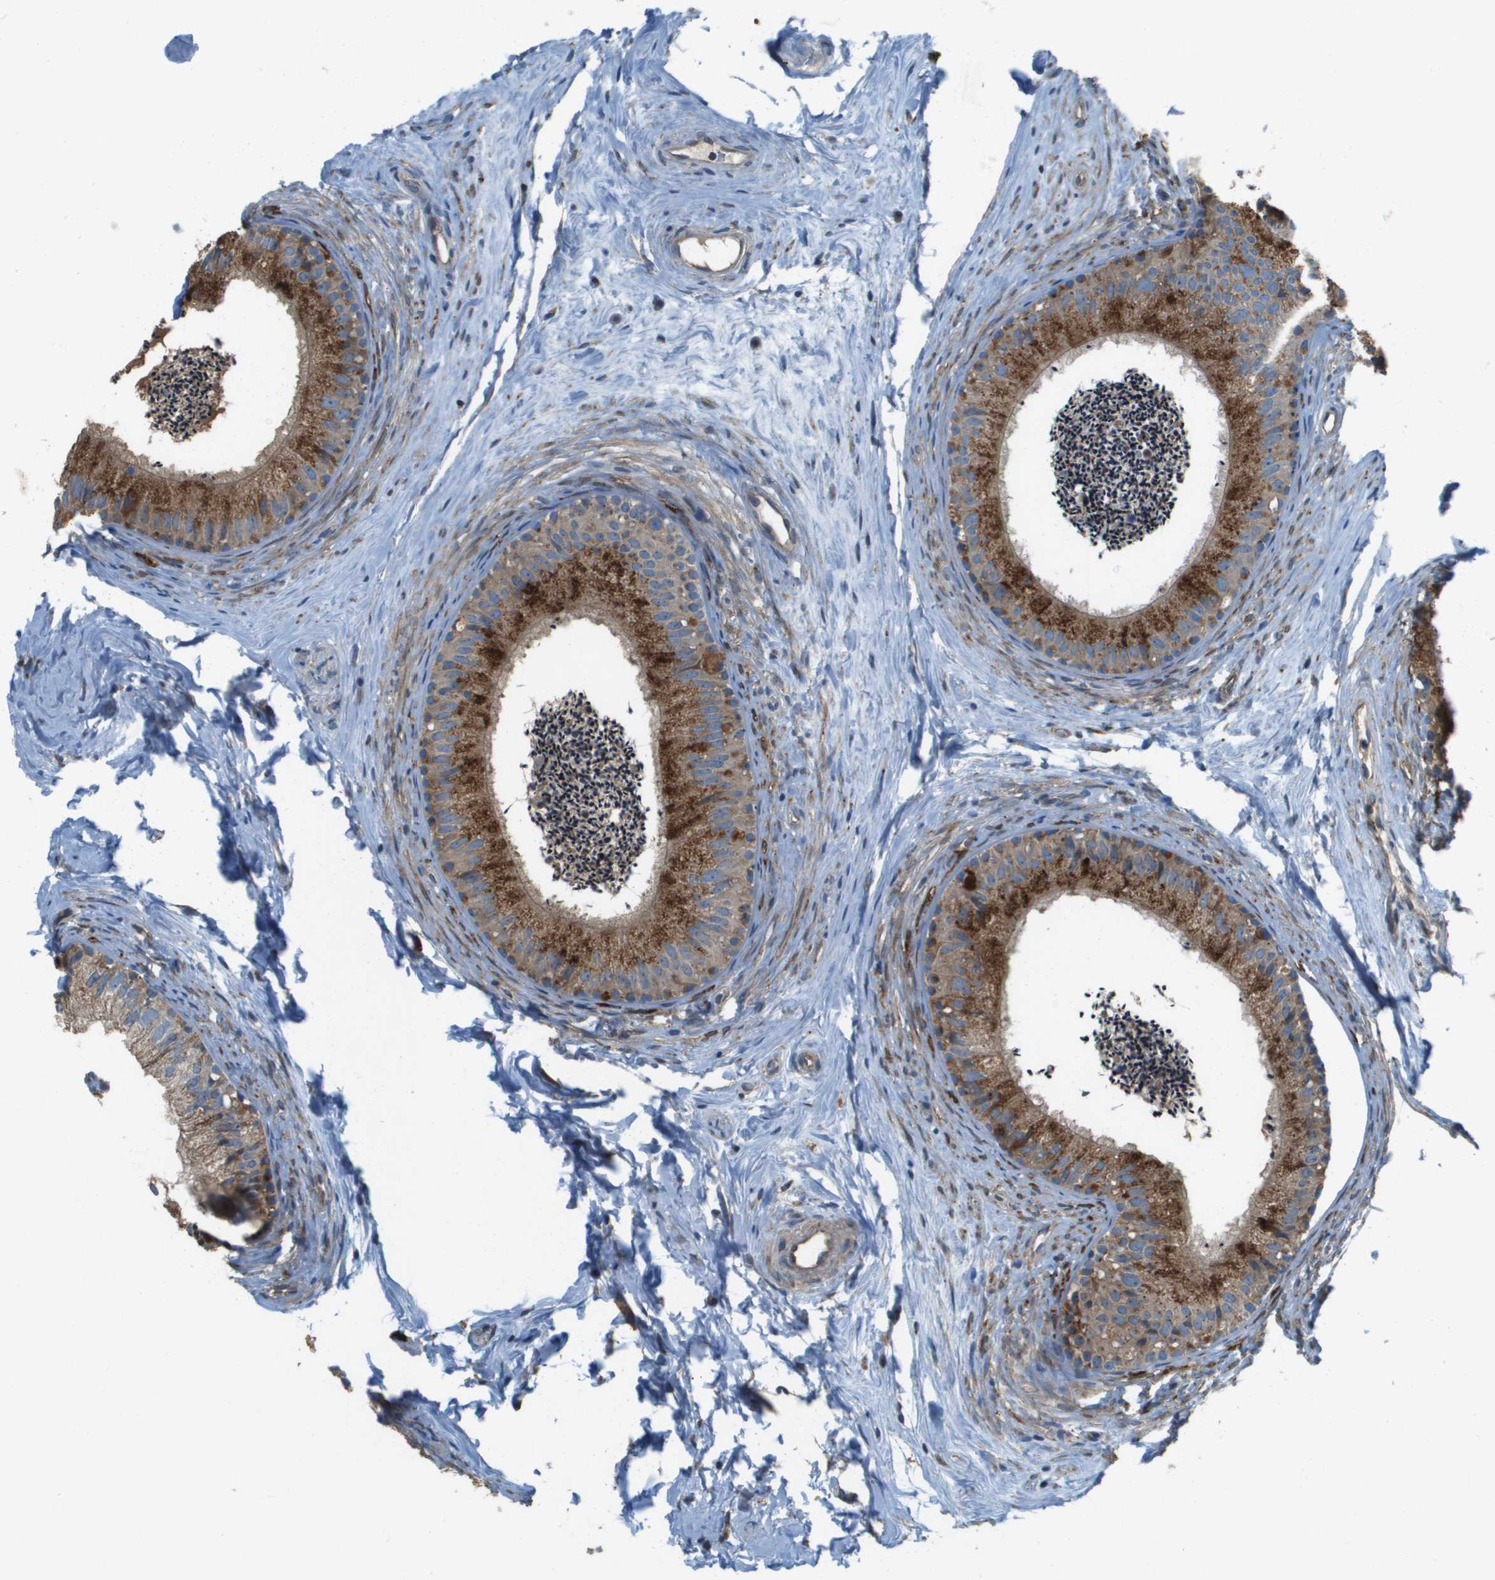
{"staining": {"intensity": "strong", "quantity": ">75%", "location": "cytoplasmic/membranous"}, "tissue": "epididymis", "cell_type": "Glandular cells", "image_type": "normal", "snomed": [{"axis": "morphology", "description": "Normal tissue, NOS"}, {"axis": "topography", "description": "Epididymis"}], "caption": "Immunohistochemistry (IHC) (DAB) staining of benign epididymis demonstrates strong cytoplasmic/membranous protein positivity in approximately >75% of glandular cells. The staining was performed using DAB (3,3'-diaminobenzidine), with brown indicating positive protein expression. Nuclei are stained blue with hematoxylin.", "gene": "NRK", "patient": {"sex": "male", "age": 56}}